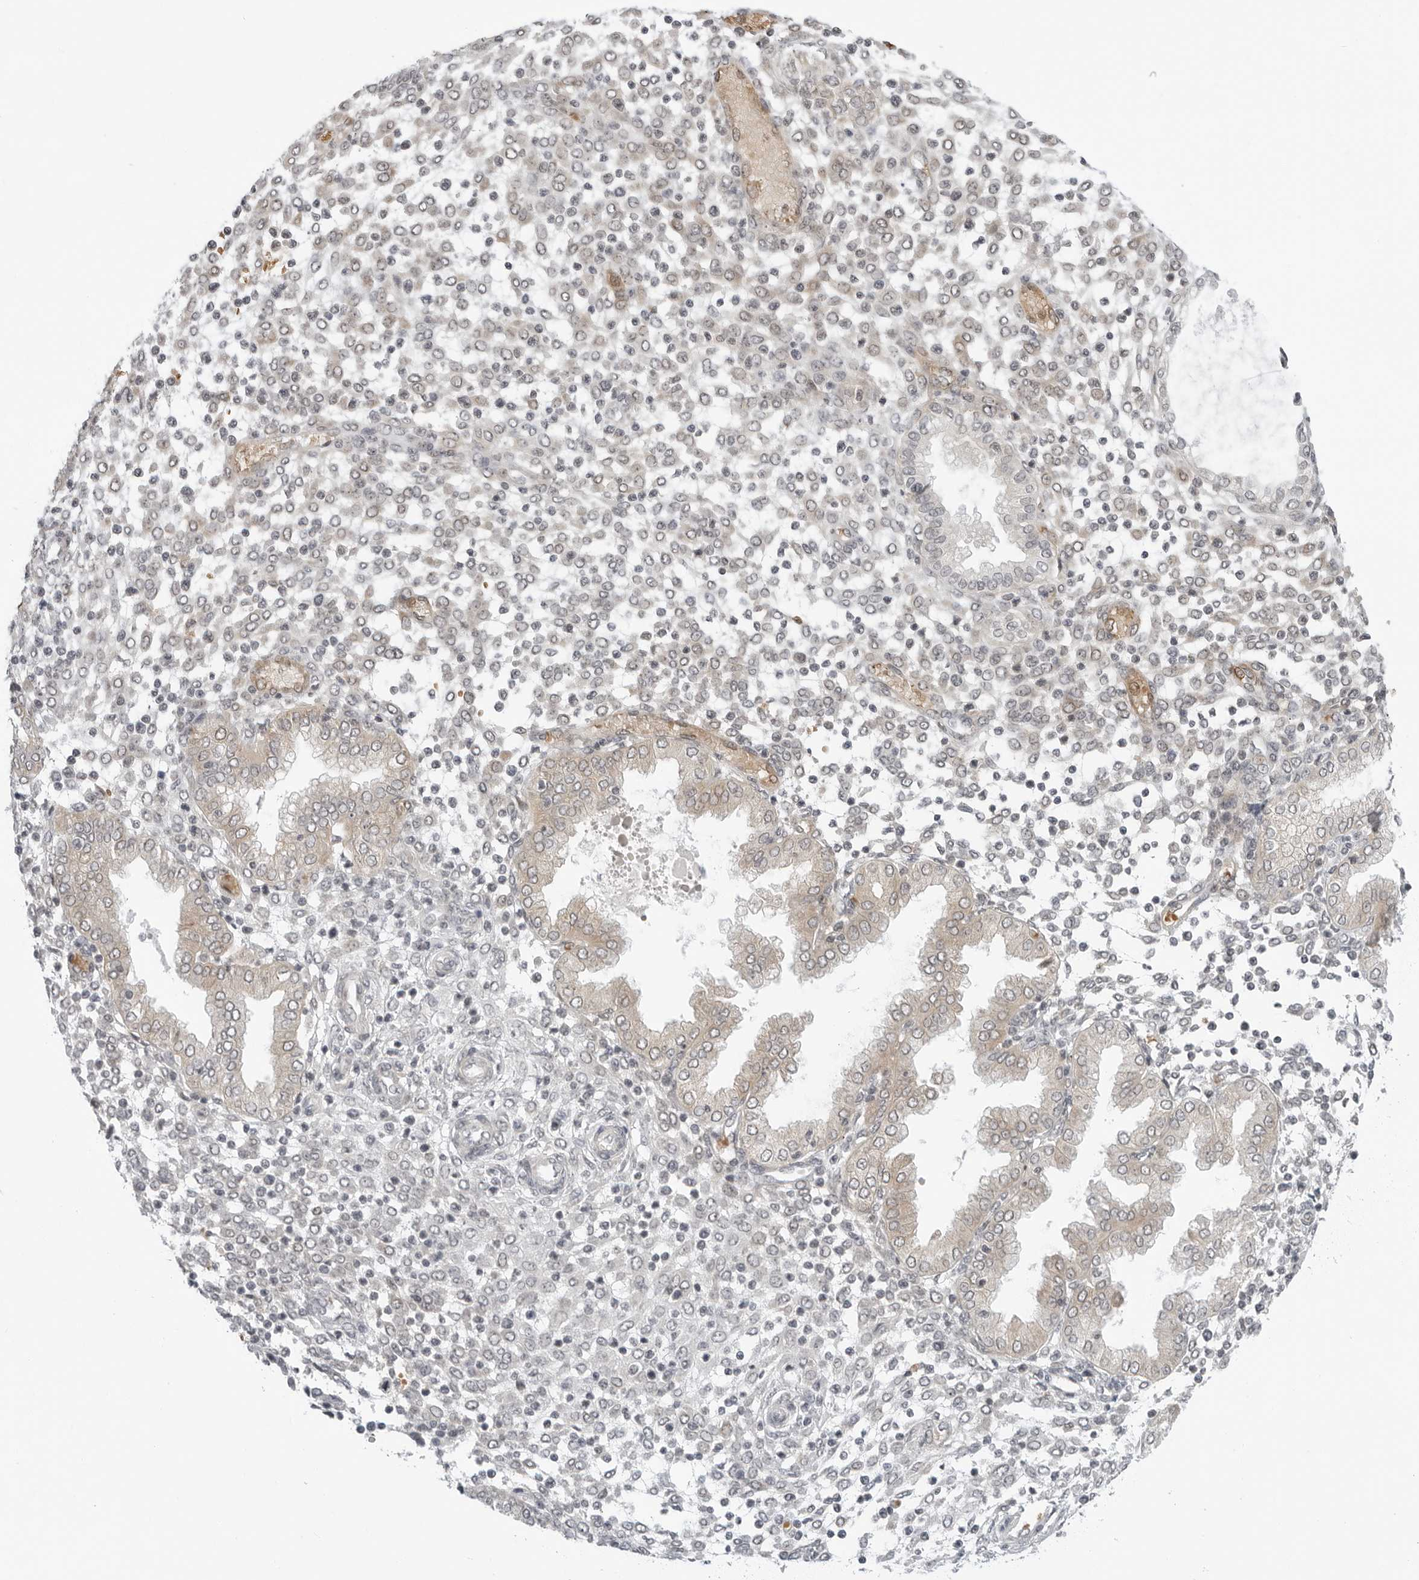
{"staining": {"intensity": "weak", "quantity": "<25%", "location": "cytoplasmic/membranous"}, "tissue": "endometrium", "cell_type": "Cells in endometrial stroma", "image_type": "normal", "snomed": [{"axis": "morphology", "description": "Normal tissue, NOS"}, {"axis": "topography", "description": "Endometrium"}], "caption": "Endometrium stained for a protein using immunohistochemistry (IHC) shows no positivity cells in endometrial stroma.", "gene": "SUGCT", "patient": {"sex": "female", "age": 53}}